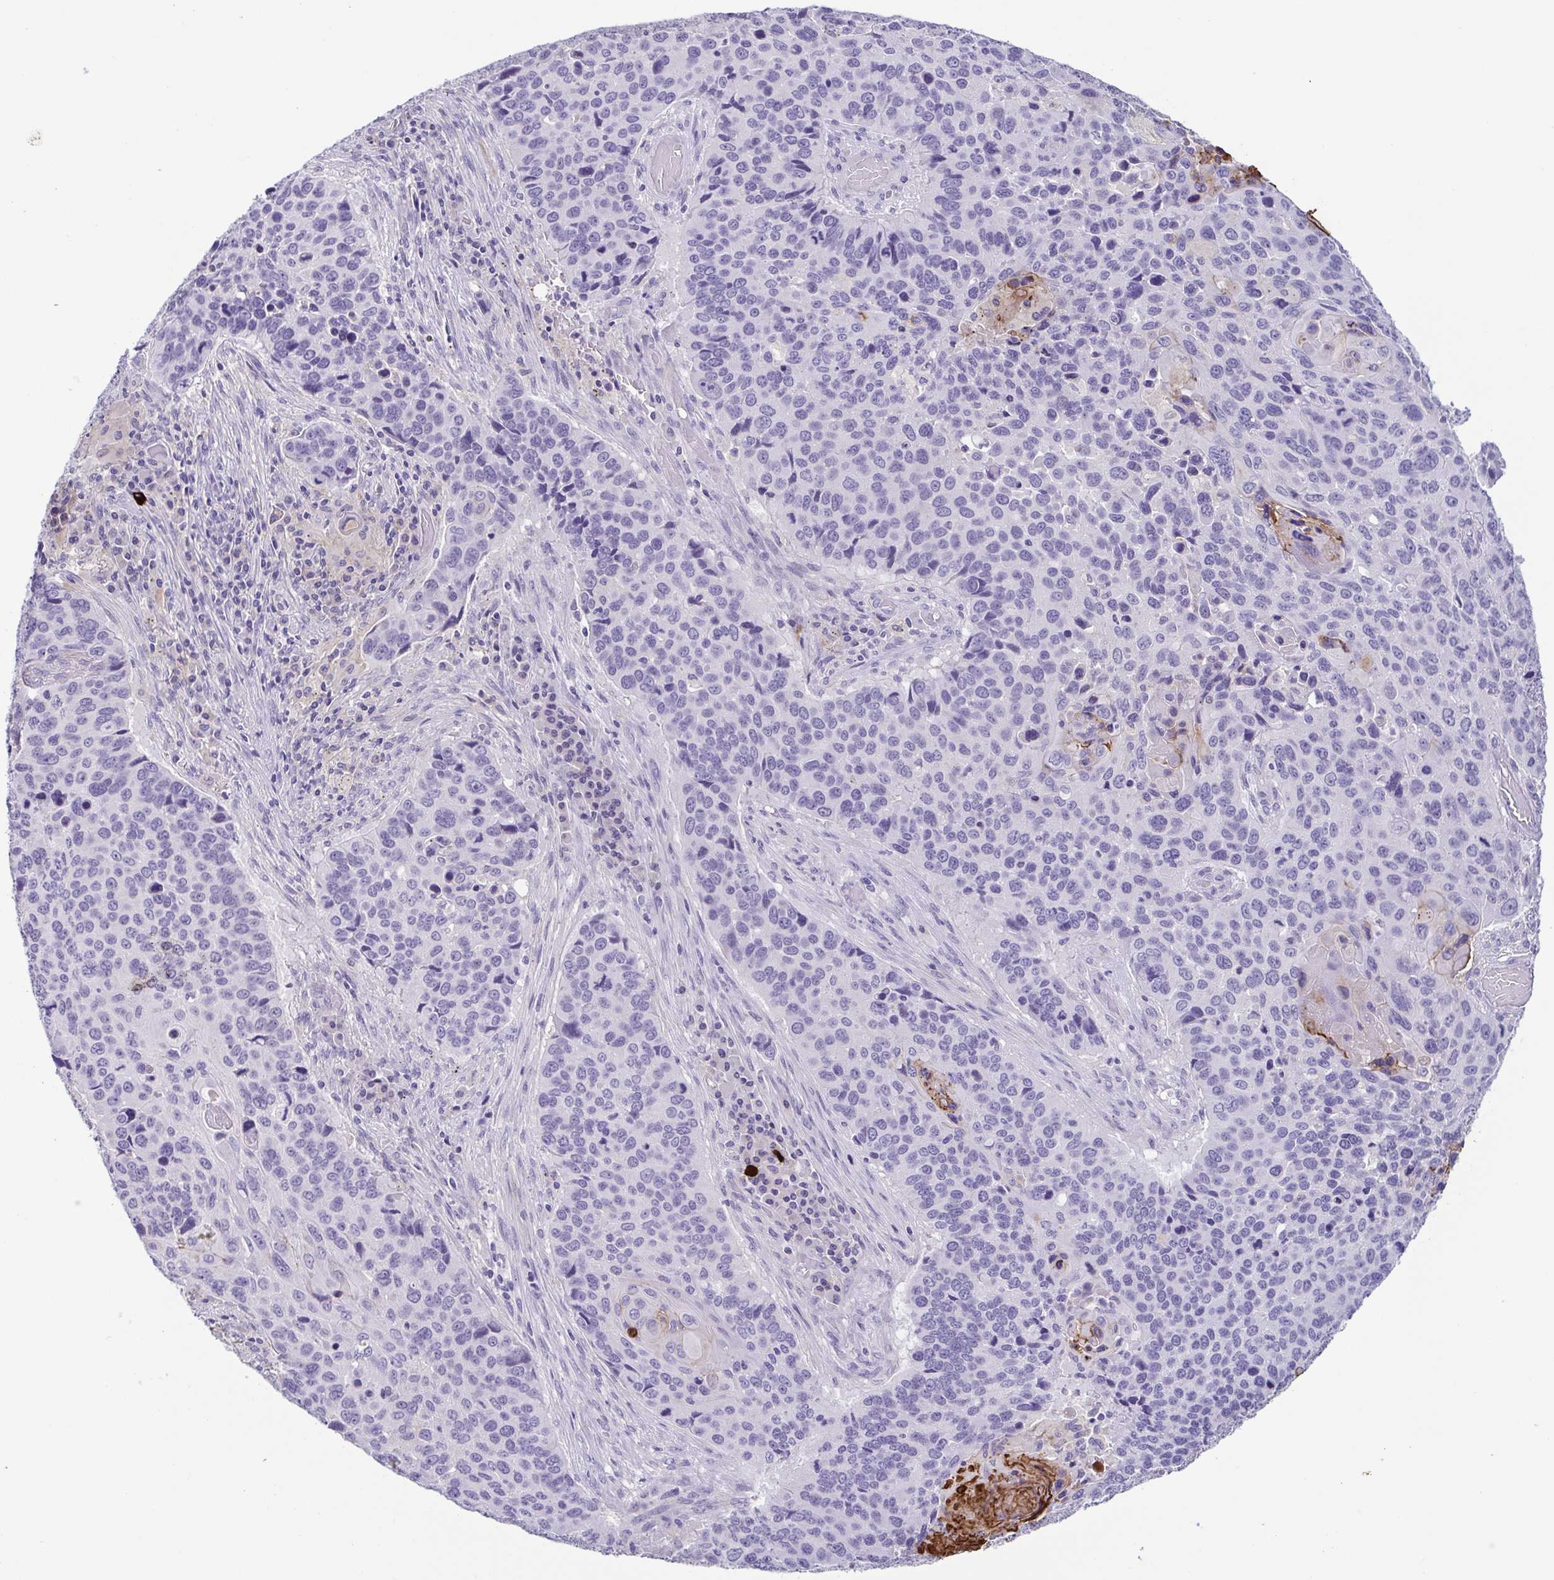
{"staining": {"intensity": "negative", "quantity": "none", "location": "none"}, "tissue": "lung cancer", "cell_type": "Tumor cells", "image_type": "cancer", "snomed": [{"axis": "morphology", "description": "Squamous cell carcinoma, NOS"}, {"axis": "topography", "description": "Lung"}], "caption": "DAB immunohistochemical staining of human lung squamous cell carcinoma shows no significant staining in tumor cells.", "gene": "TERT", "patient": {"sex": "male", "age": 68}}